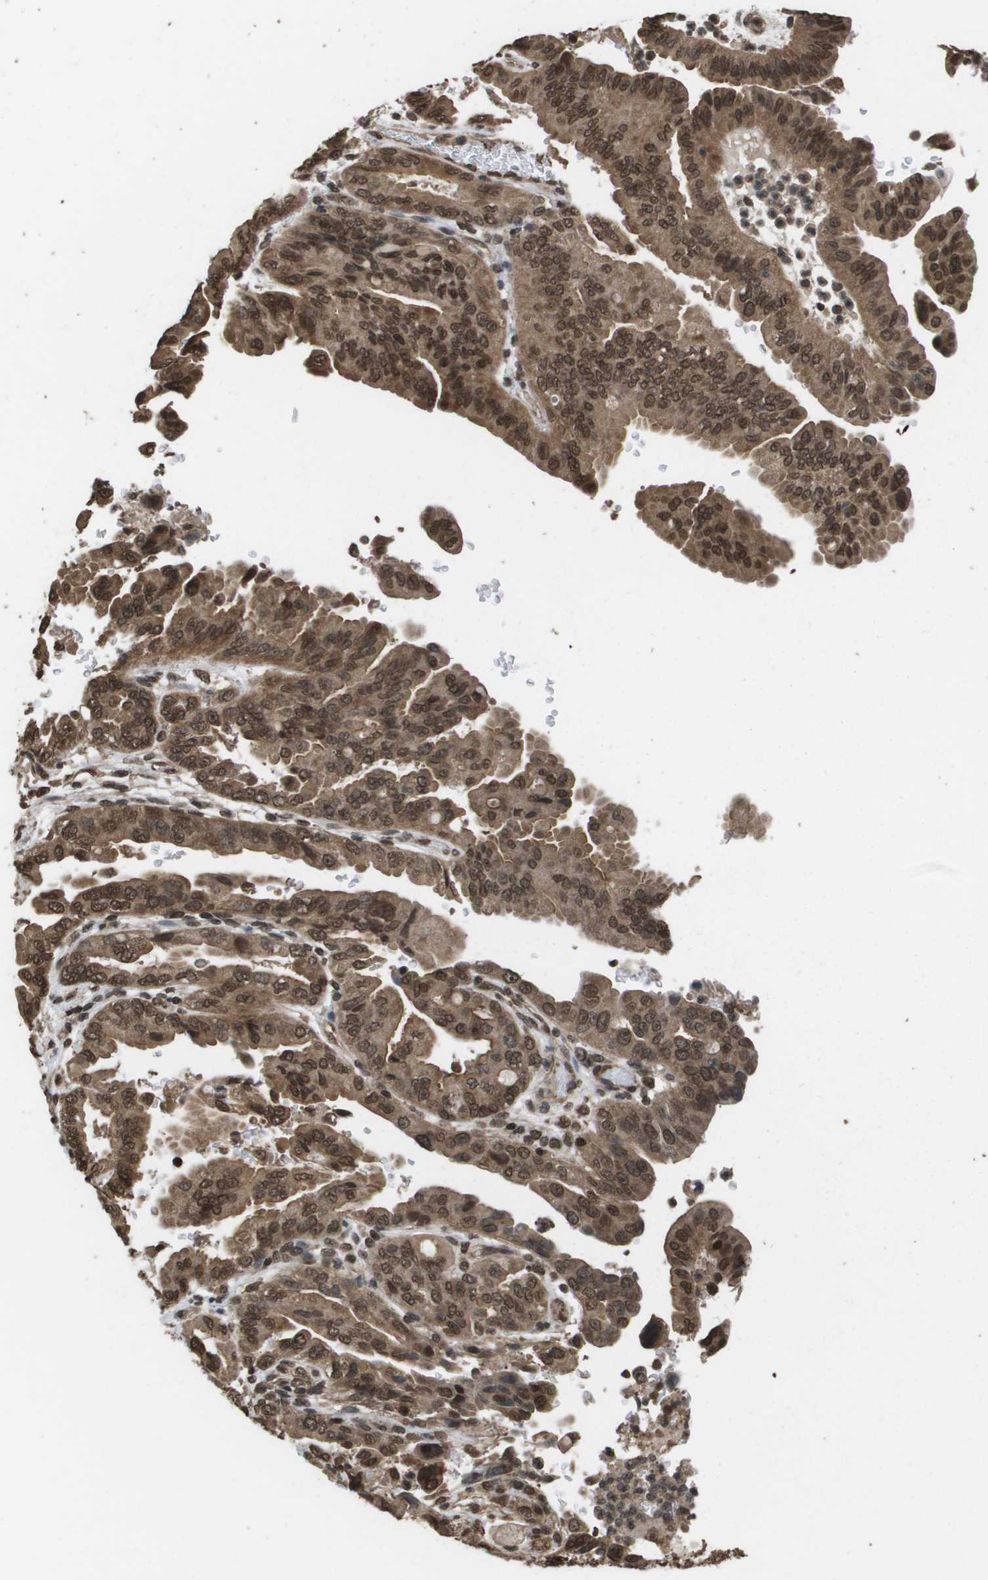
{"staining": {"intensity": "moderate", "quantity": ">75%", "location": "cytoplasmic/membranous,nuclear"}, "tissue": "pancreatic cancer", "cell_type": "Tumor cells", "image_type": "cancer", "snomed": [{"axis": "morphology", "description": "Adenocarcinoma, NOS"}, {"axis": "topography", "description": "Pancreas"}], "caption": "This is a histology image of immunohistochemistry (IHC) staining of pancreatic cancer (adenocarcinoma), which shows moderate positivity in the cytoplasmic/membranous and nuclear of tumor cells.", "gene": "AXIN2", "patient": {"sex": "male", "age": 70}}